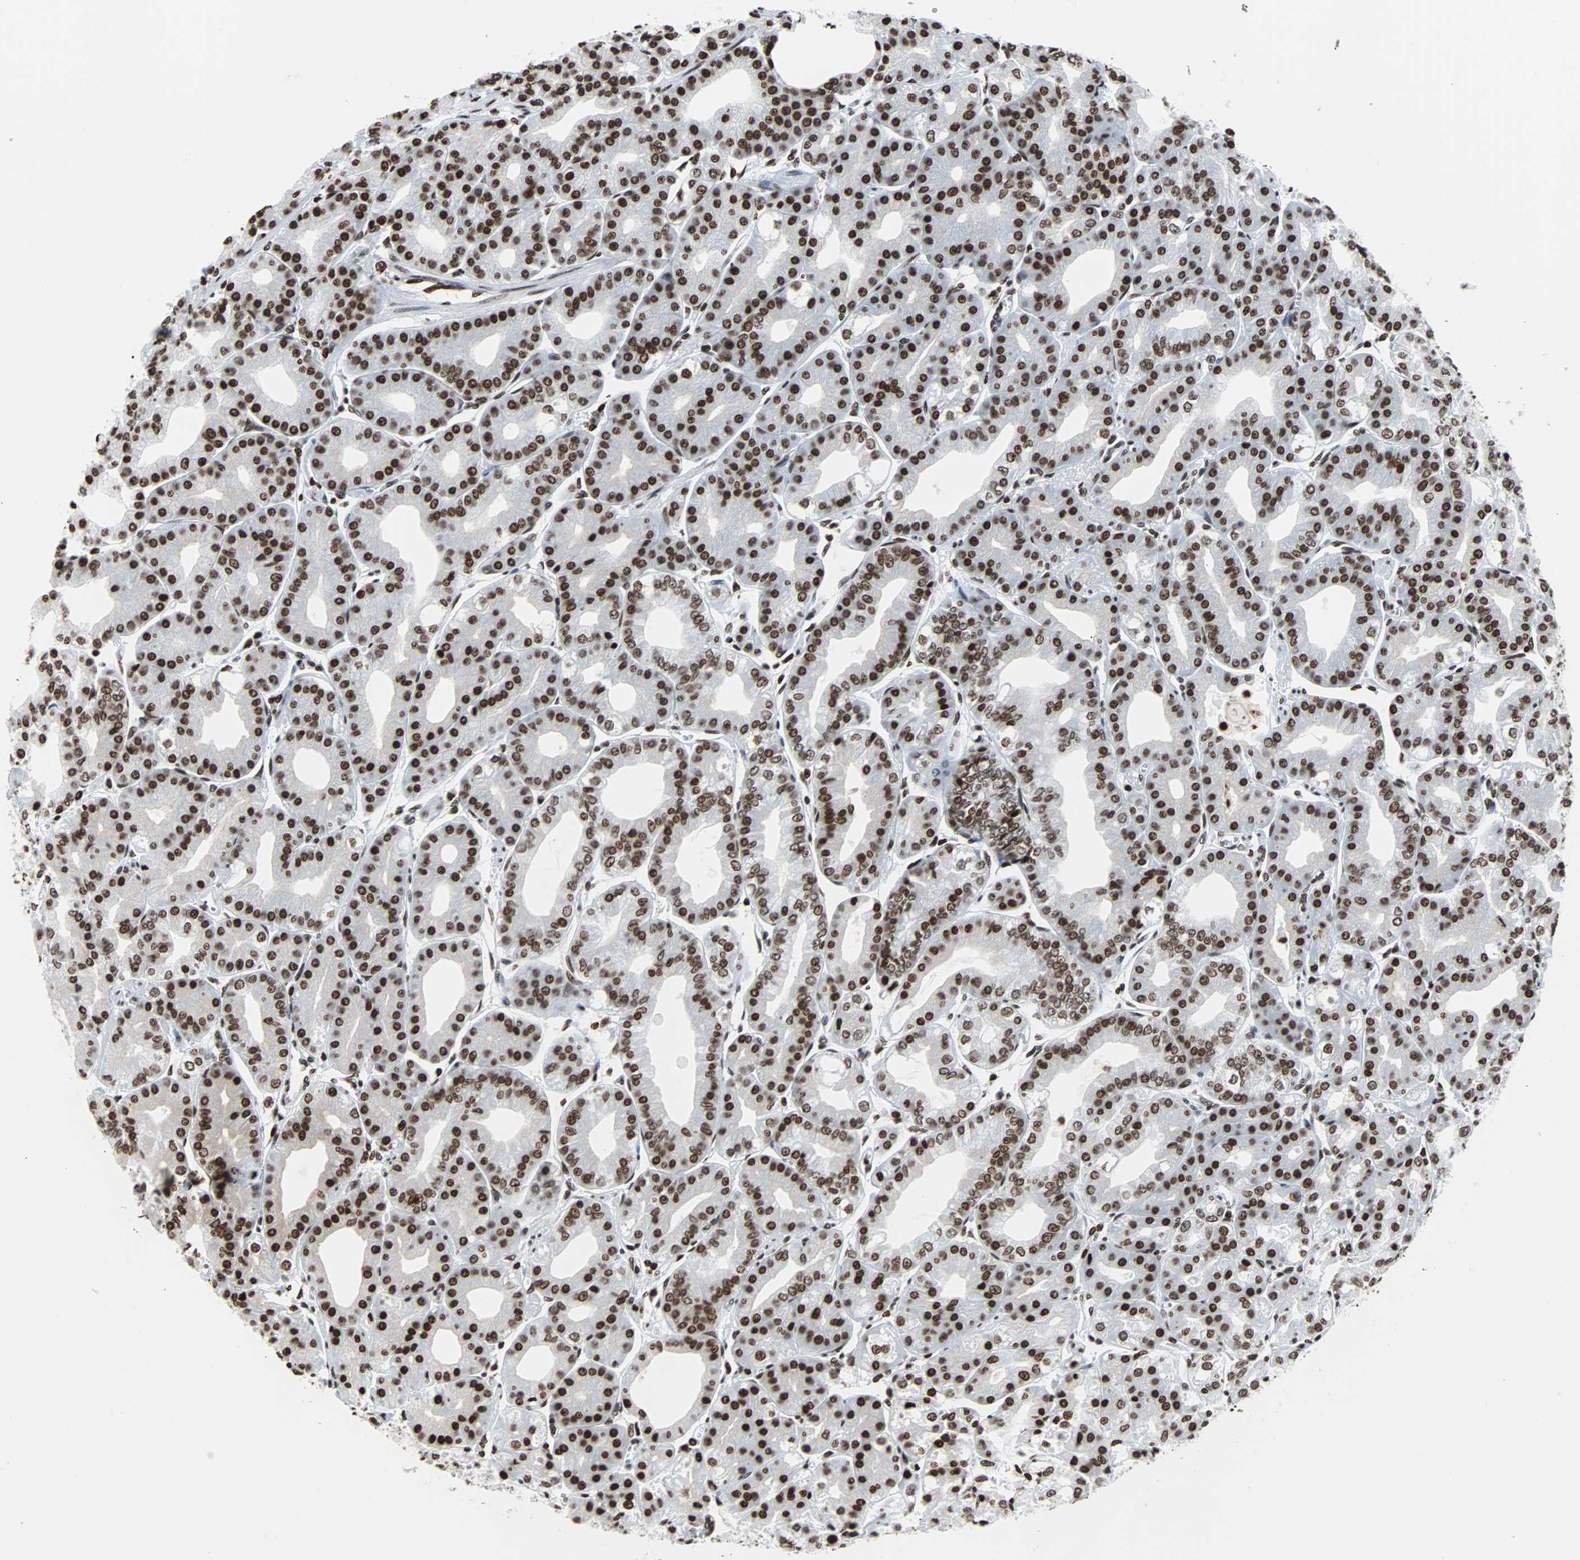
{"staining": {"intensity": "strong", "quantity": ">75%", "location": "nuclear"}, "tissue": "stomach", "cell_type": "Glandular cells", "image_type": "normal", "snomed": [{"axis": "morphology", "description": "Normal tissue, NOS"}, {"axis": "topography", "description": "Stomach, lower"}], "caption": "Immunohistochemical staining of normal human stomach exhibits high levels of strong nuclear expression in approximately >75% of glandular cells.", "gene": "H2BC18", "patient": {"sex": "male", "age": 71}}